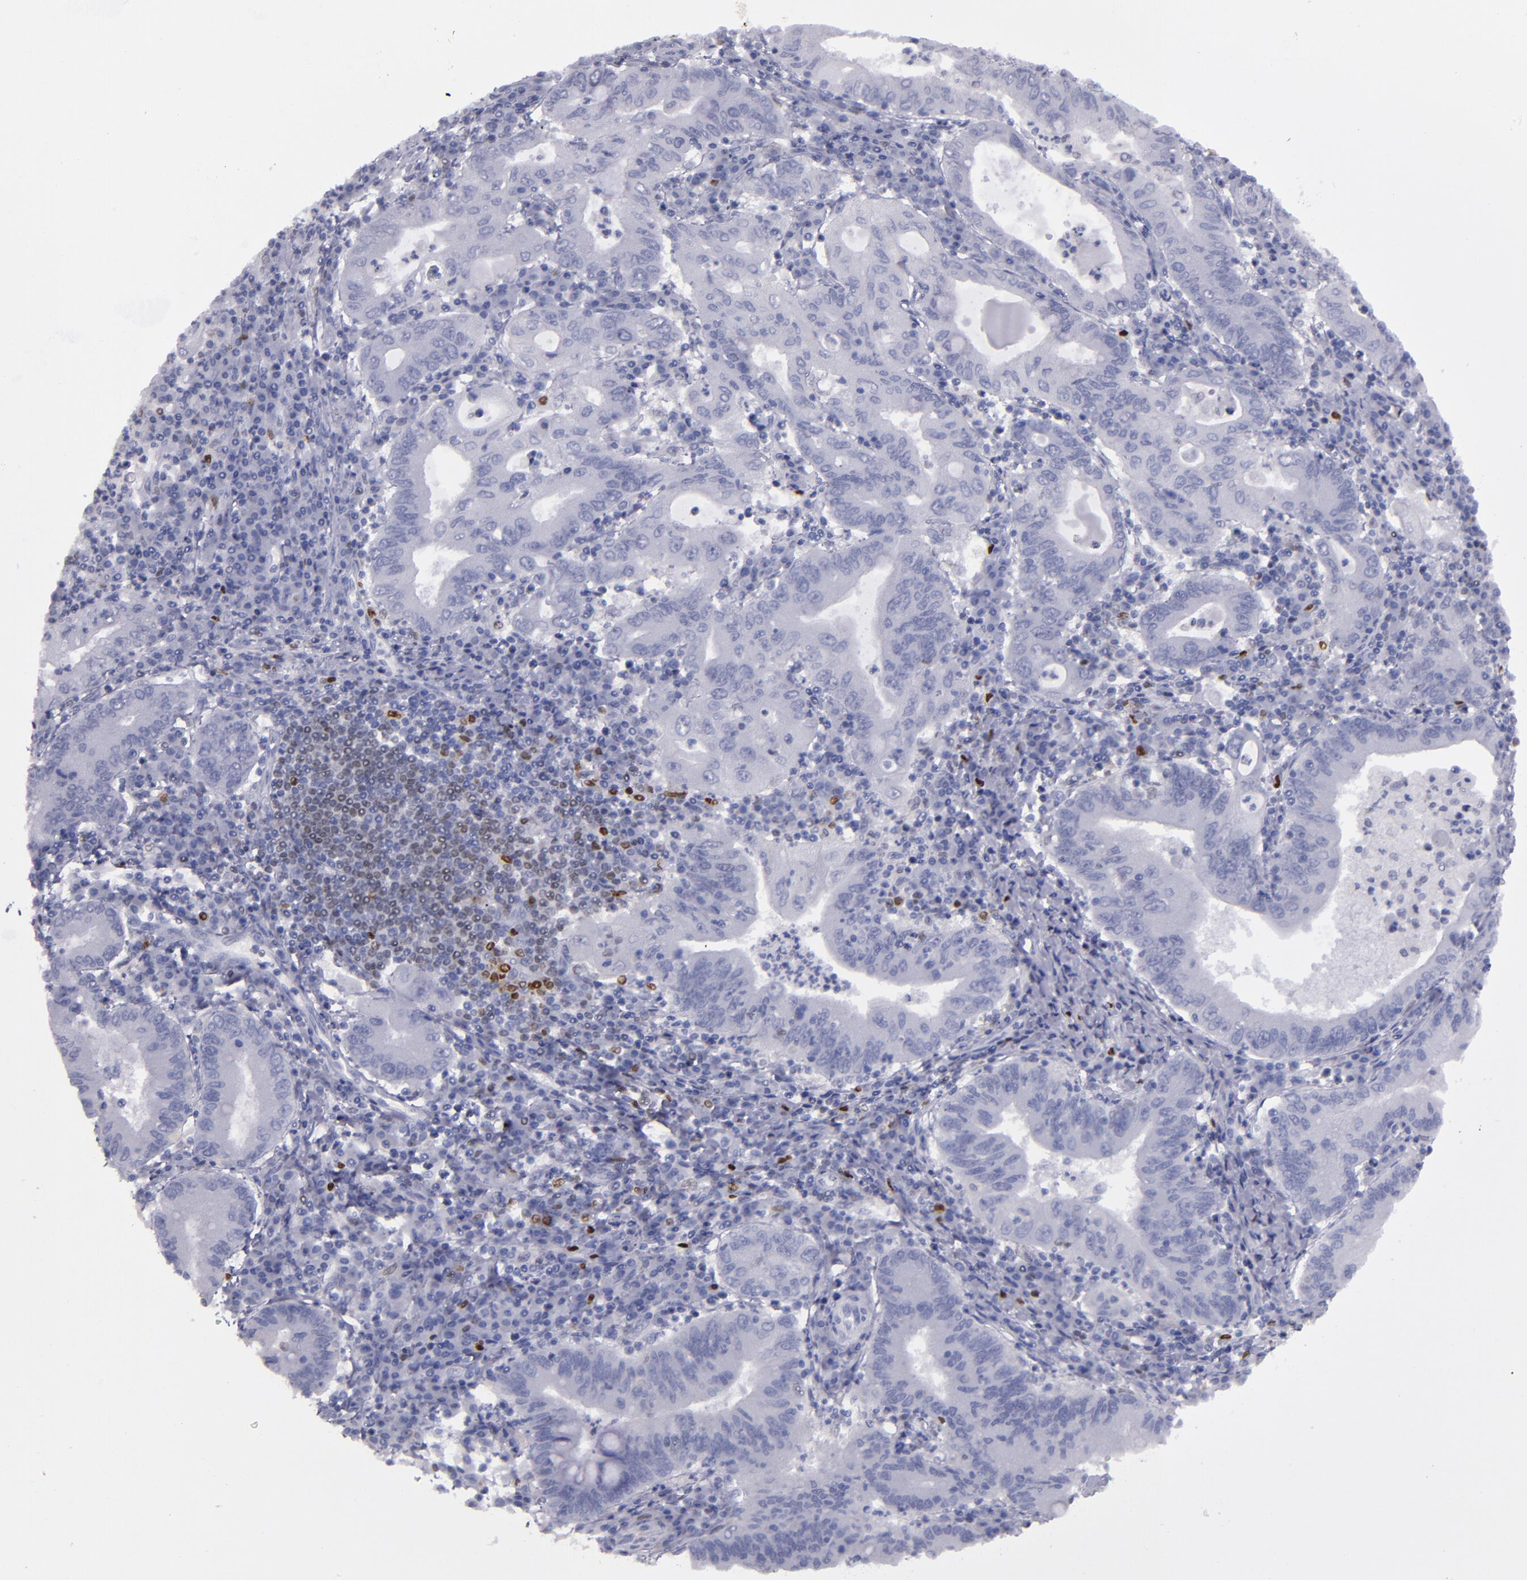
{"staining": {"intensity": "negative", "quantity": "none", "location": "none"}, "tissue": "stomach cancer", "cell_type": "Tumor cells", "image_type": "cancer", "snomed": [{"axis": "morphology", "description": "Normal tissue, NOS"}, {"axis": "morphology", "description": "Adenocarcinoma, NOS"}, {"axis": "topography", "description": "Esophagus"}, {"axis": "topography", "description": "Stomach, upper"}, {"axis": "topography", "description": "Peripheral nerve tissue"}], "caption": "The immunohistochemistry histopathology image has no significant positivity in tumor cells of adenocarcinoma (stomach) tissue. Nuclei are stained in blue.", "gene": "IRF8", "patient": {"sex": "male", "age": 62}}